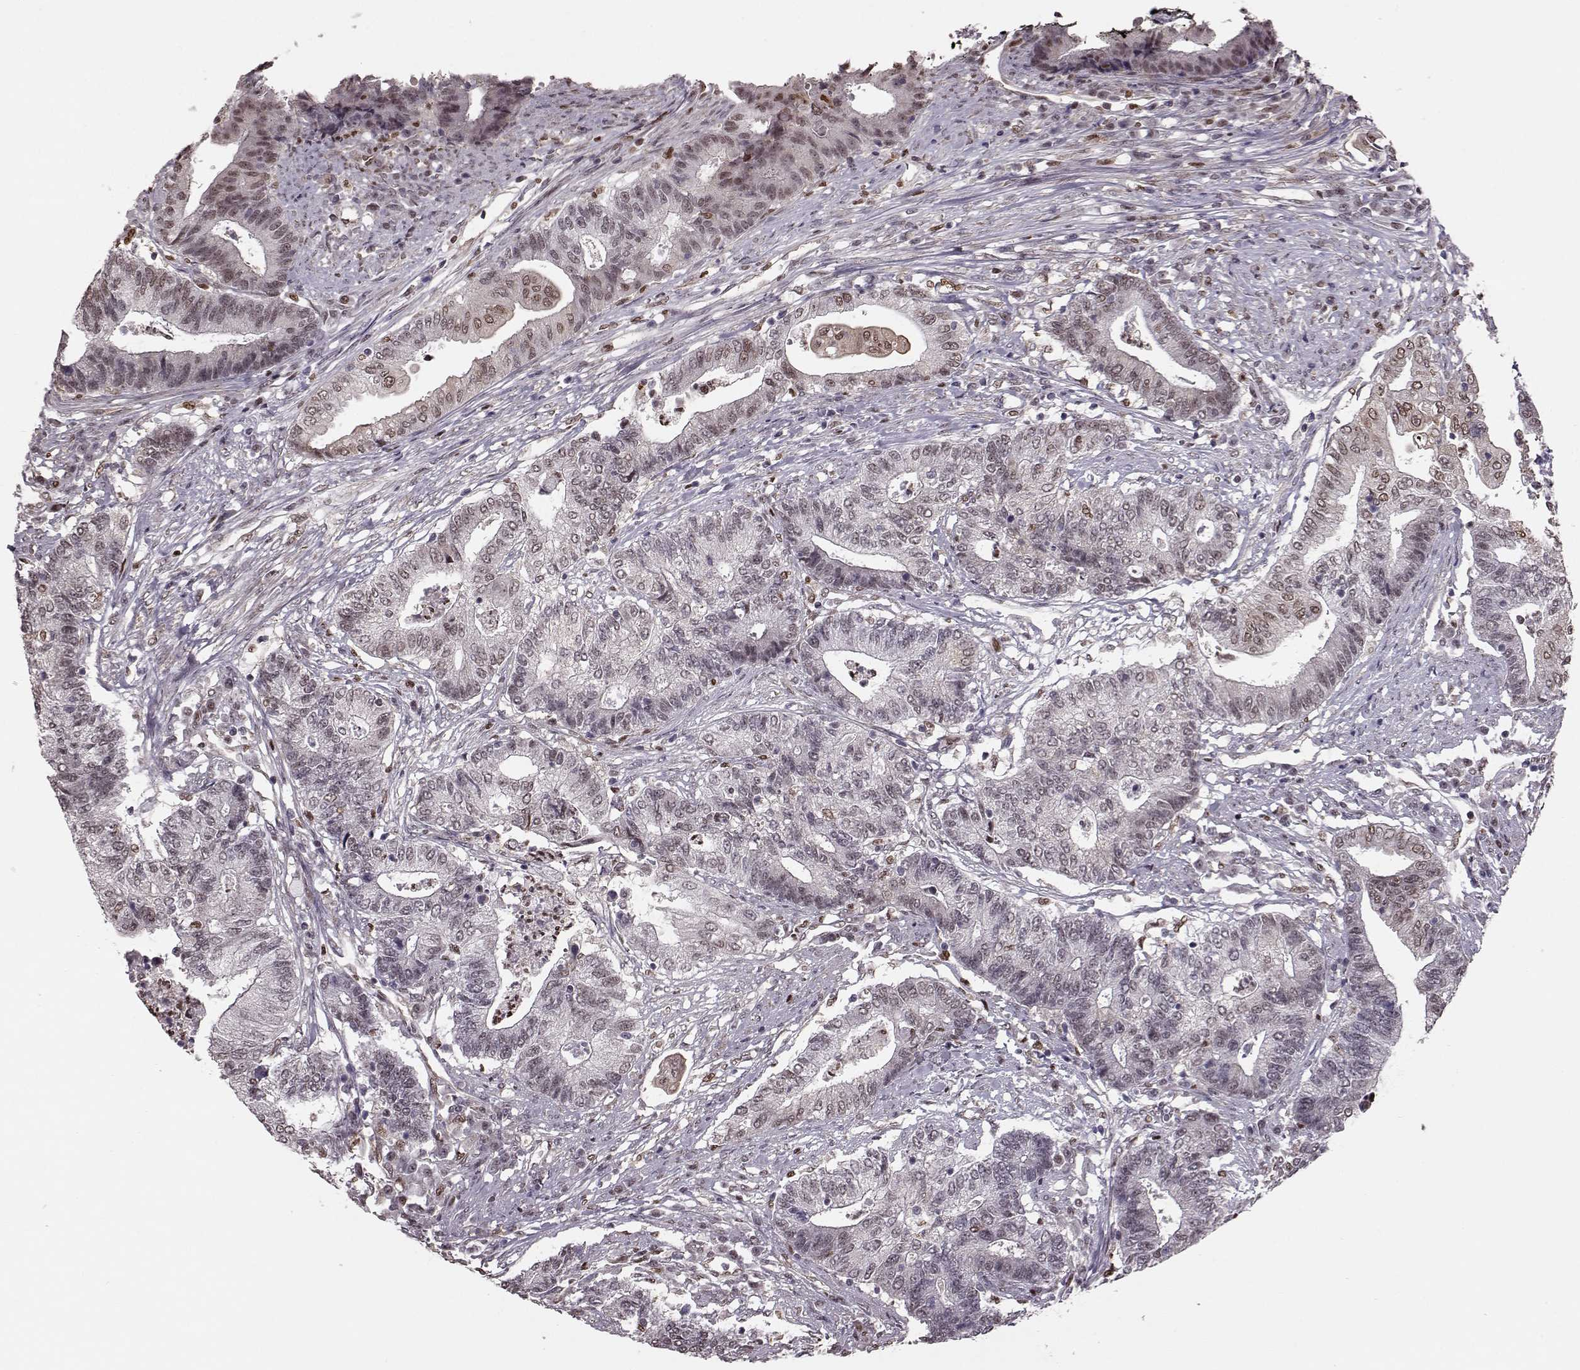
{"staining": {"intensity": "moderate", "quantity": "<25%", "location": "nuclear"}, "tissue": "endometrial cancer", "cell_type": "Tumor cells", "image_type": "cancer", "snomed": [{"axis": "morphology", "description": "Adenocarcinoma, NOS"}, {"axis": "topography", "description": "Uterus"}, {"axis": "topography", "description": "Endometrium"}], "caption": "A photomicrograph of endometrial cancer (adenocarcinoma) stained for a protein exhibits moderate nuclear brown staining in tumor cells.", "gene": "KLF6", "patient": {"sex": "female", "age": 54}}